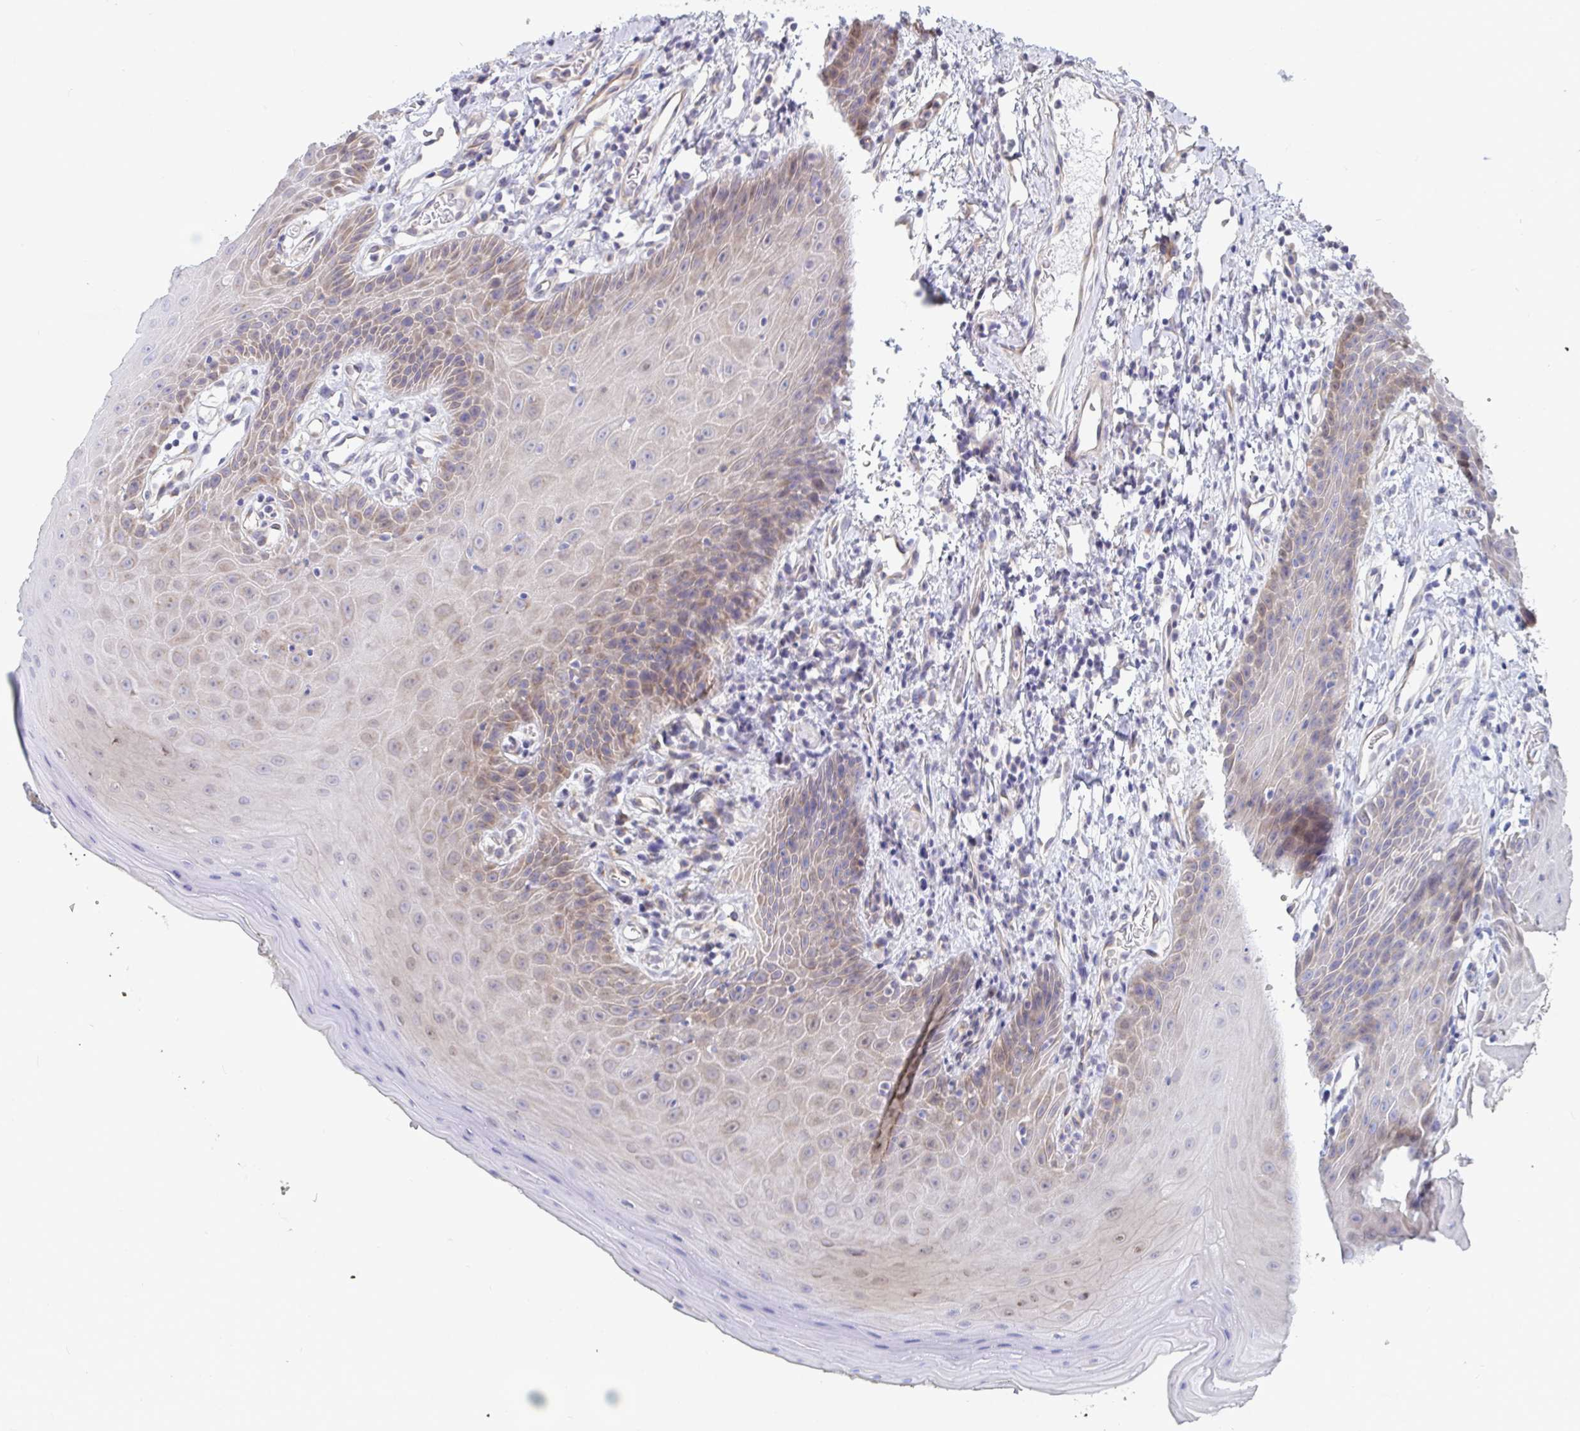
{"staining": {"intensity": "moderate", "quantity": "<25%", "location": "cytoplasmic/membranous,nuclear"}, "tissue": "oral mucosa", "cell_type": "Squamous epithelial cells", "image_type": "normal", "snomed": [{"axis": "morphology", "description": "Normal tissue, NOS"}, {"axis": "topography", "description": "Oral tissue"}, {"axis": "topography", "description": "Tounge, NOS"}], "caption": "Squamous epithelial cells reveal moderate cytoplasmic/membranous,nuclear staining in approximately <25% of cells in normal oral mucosa. The protein is stained brown, and the nuclei are stained in blue (DAB IHC with brightfield microscopy, high magnification).", "gene": "P2RX3", "patient": {"sex": "female", "age": 59}}